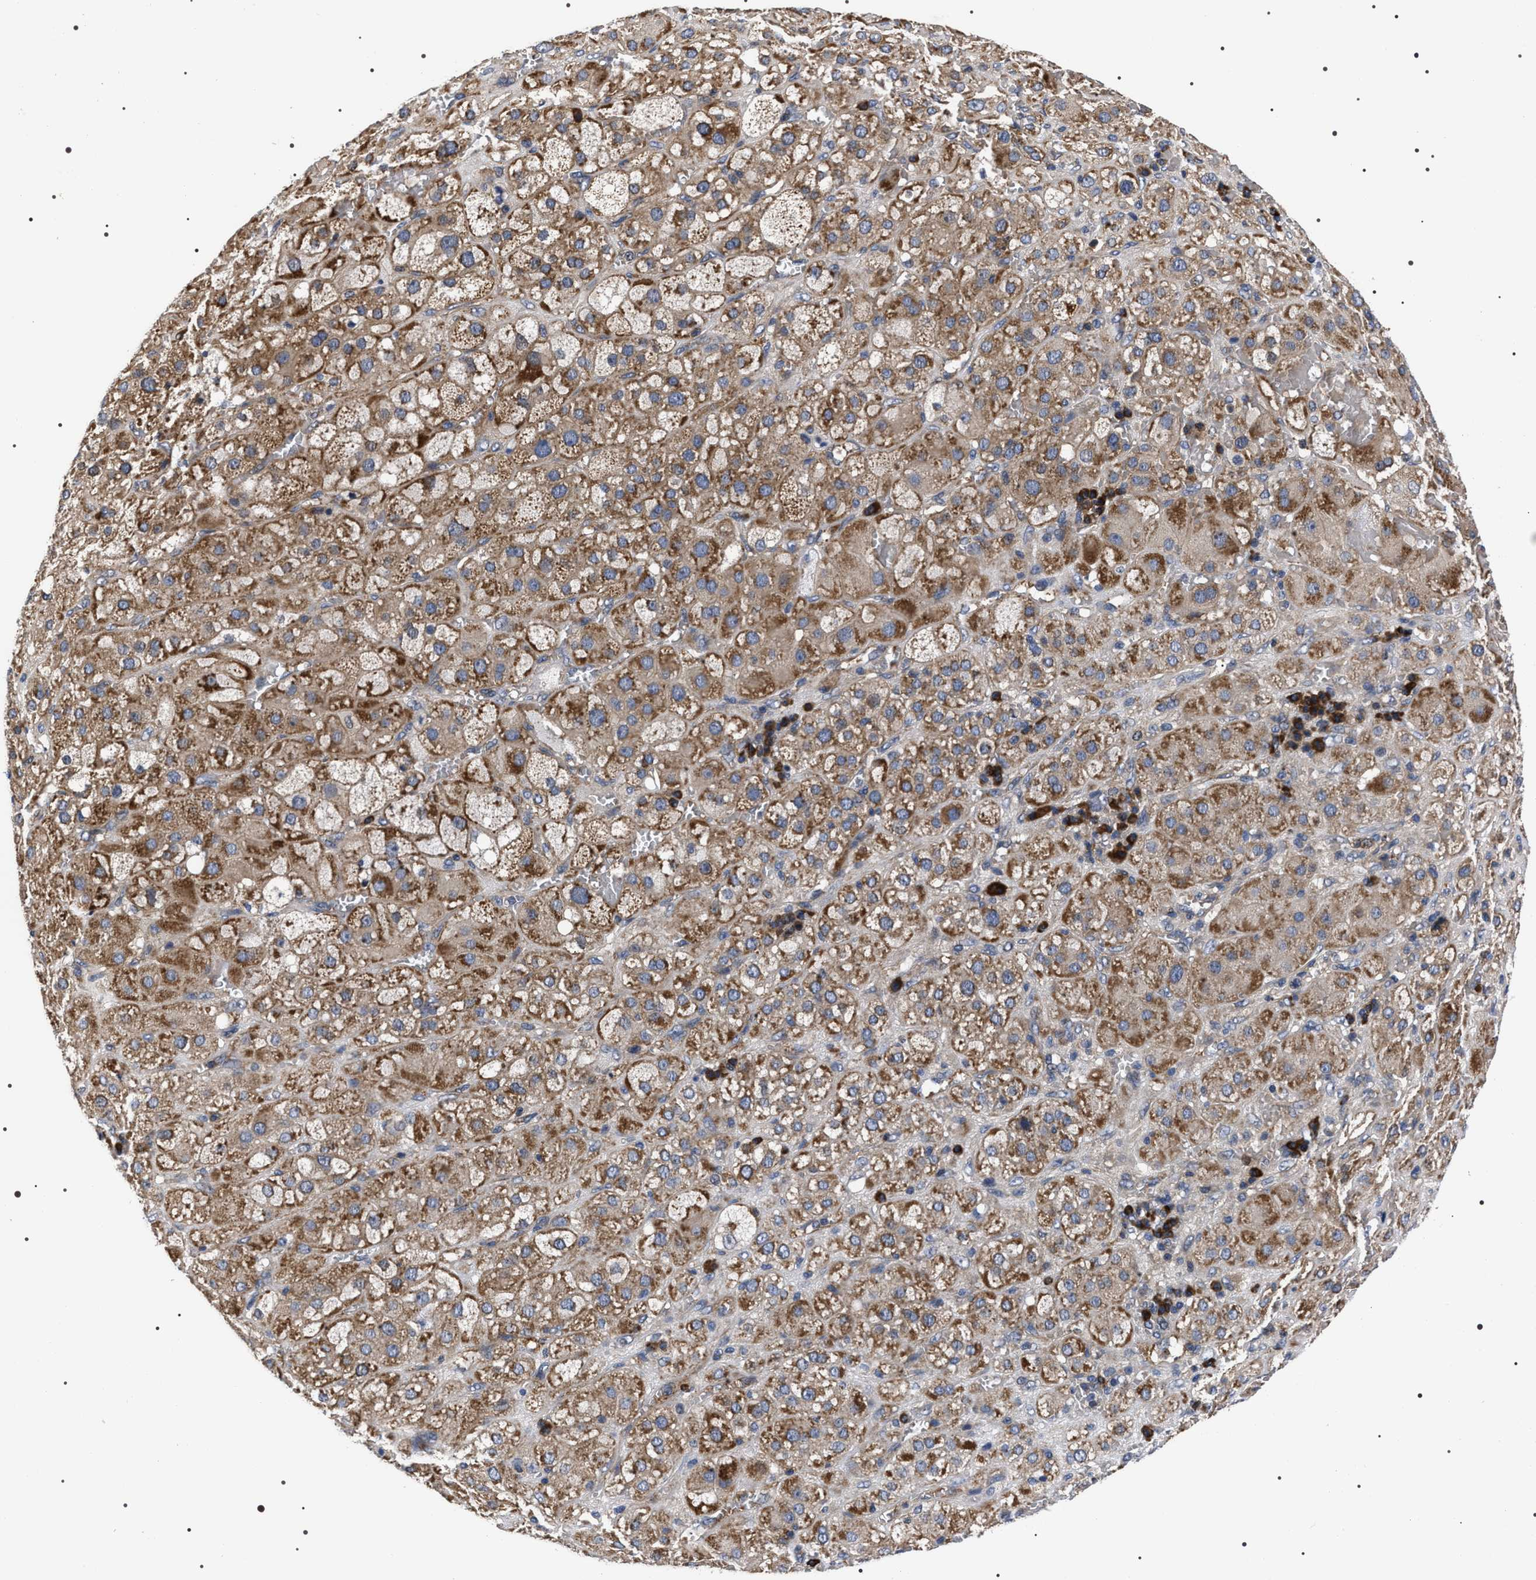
{"staining": {"intensity": "moderate", "quantity": ">75%", "location": "cytoplasmic/membranous"}, "tissue": "adrenal gland", "cell_type": "Glandular cells", "image_type": "normal", "snomed": [{"axis": "morphology", "description": "Normal tissue, NOS"}, {"axis": "topography", "description": "Adrenal gland"}], "caption": "Immunohistochemistry of benign adrenal gland shows medium levels of moderate cytoplasmic/membranous positivity in about >75% of glandular cells.", "gene": "MIS18A", "patient": {"sex": "female", "age": 47}}